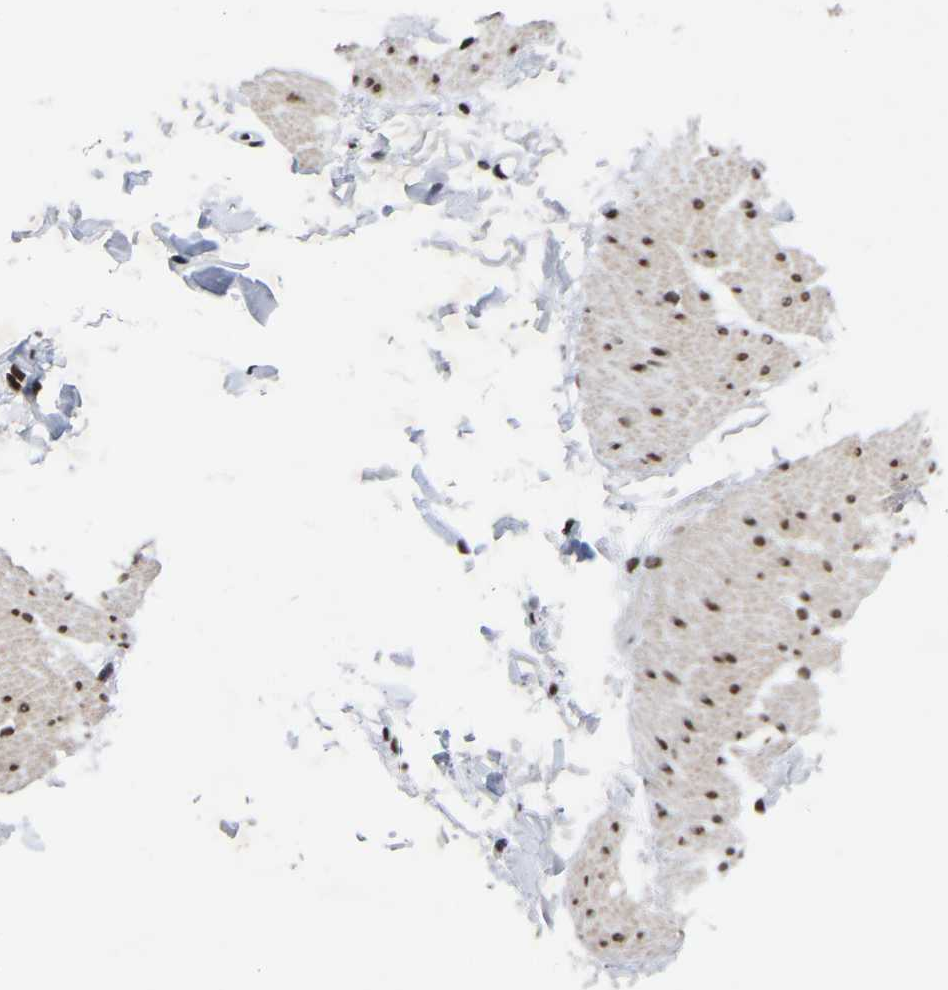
{"staining": {"intensity": "moderate", "quantity": ">75%", "location": "nuclear"}, "tissue": "smooth muscle", "cell_type": "Smooth muscle cells", "image_type": "normal", "snomed": [{"axis": "morphology", "description": "Normal tissue, NOS"}, {"axis": "topography", "description": "Smooth muscle"}, {"axis": "topography", "description": "Colon"}], "caption": "Smooth muscle stained for a protein (brown) displays moderate nuclear positive expression in about >75% of smooth muscle cells.", "gene": "PRCC", "patient": {"sex": "male", "age": 67}}